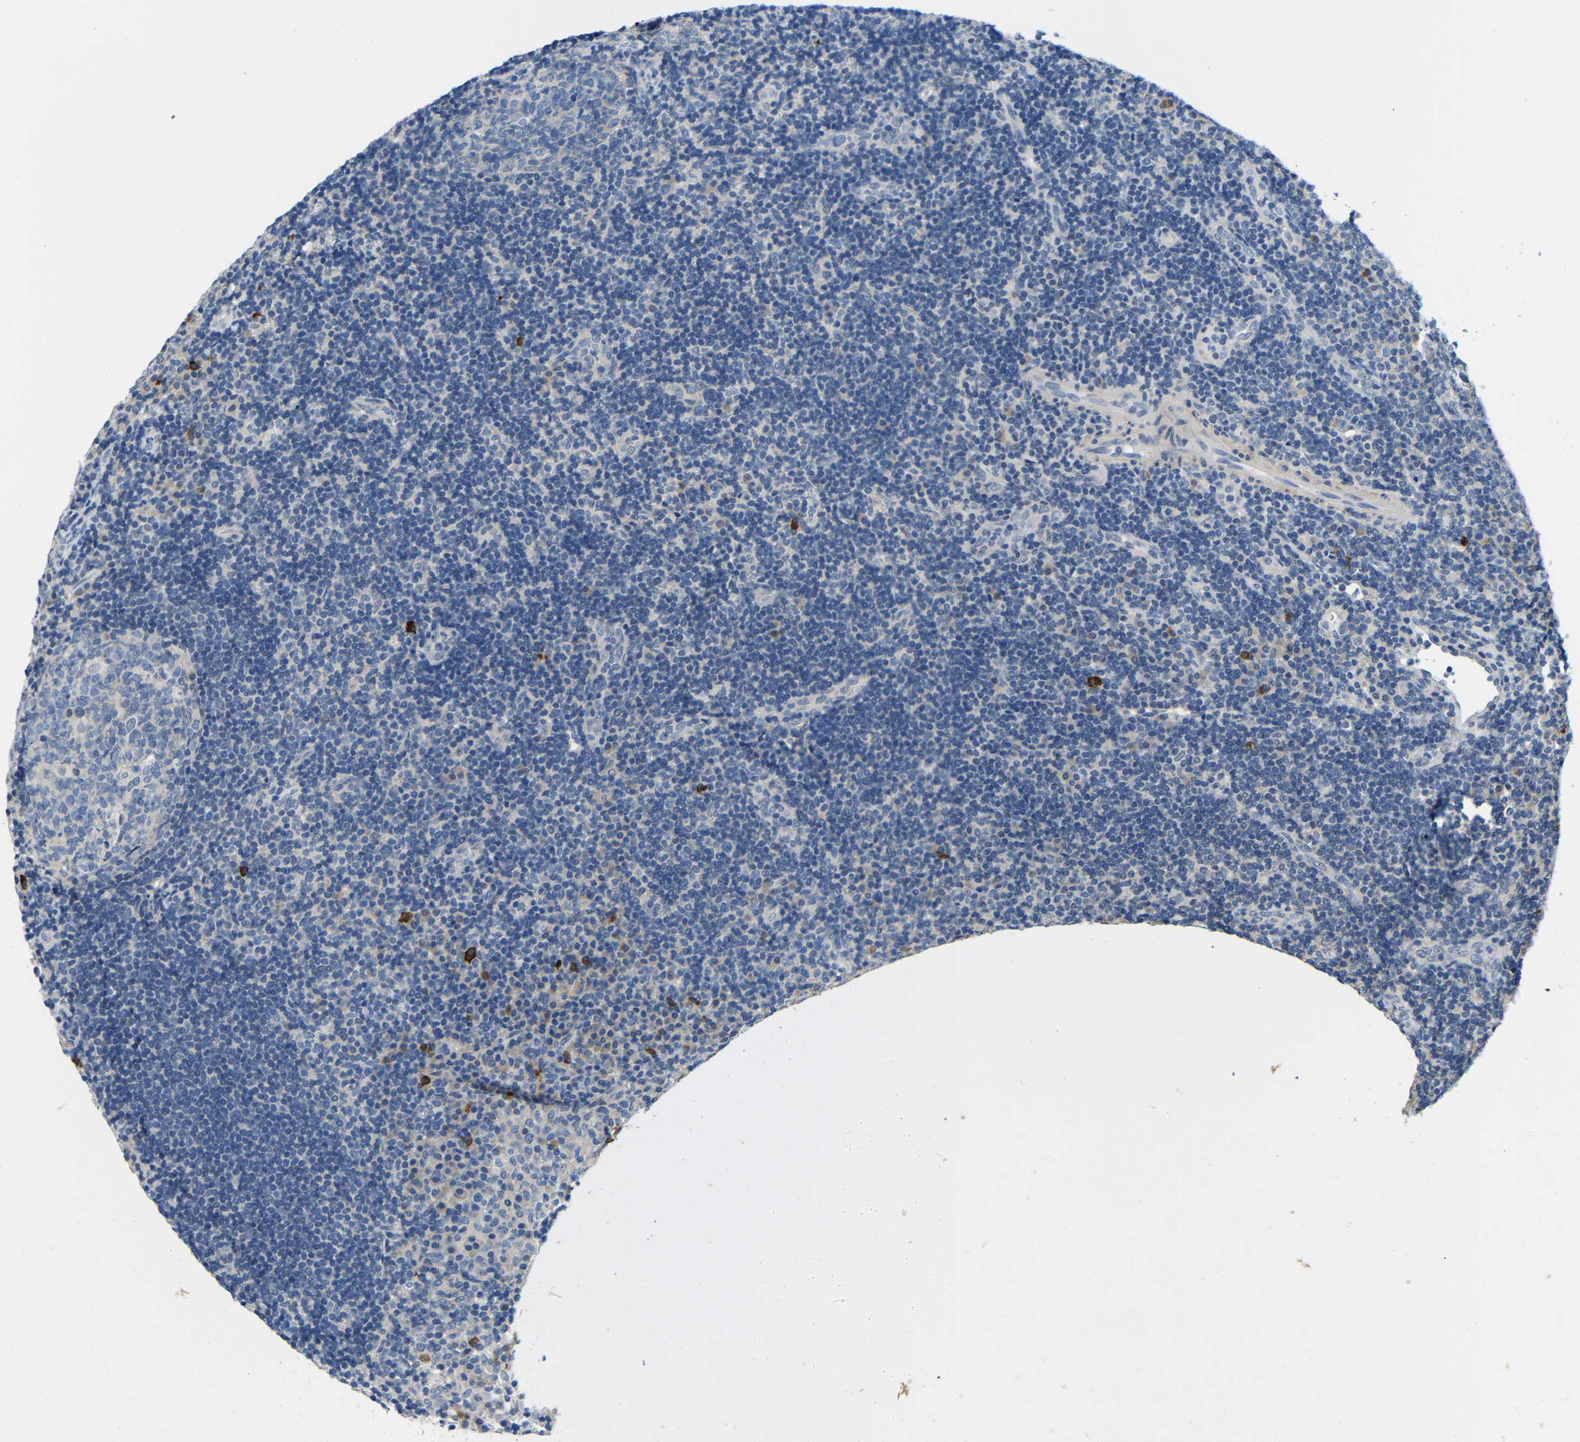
{"staining": {"intensity": "negative", "quantity": "none", "location": "none"}, "tissue": "tonsil", "cell_type": "Germinal center cells", "image_type": "normal", "snomed": [{"axis": "morphology", "description": "Normal tissue, NOS"}, {"axis": "topography", "description": "Tonsil"}], "caption": "Tonsil was stained to show a protein in brown. There is no significant staining in germinal center cells.", "gene": "NEGR1", "patient": {"sex": "female", "age": 40}}